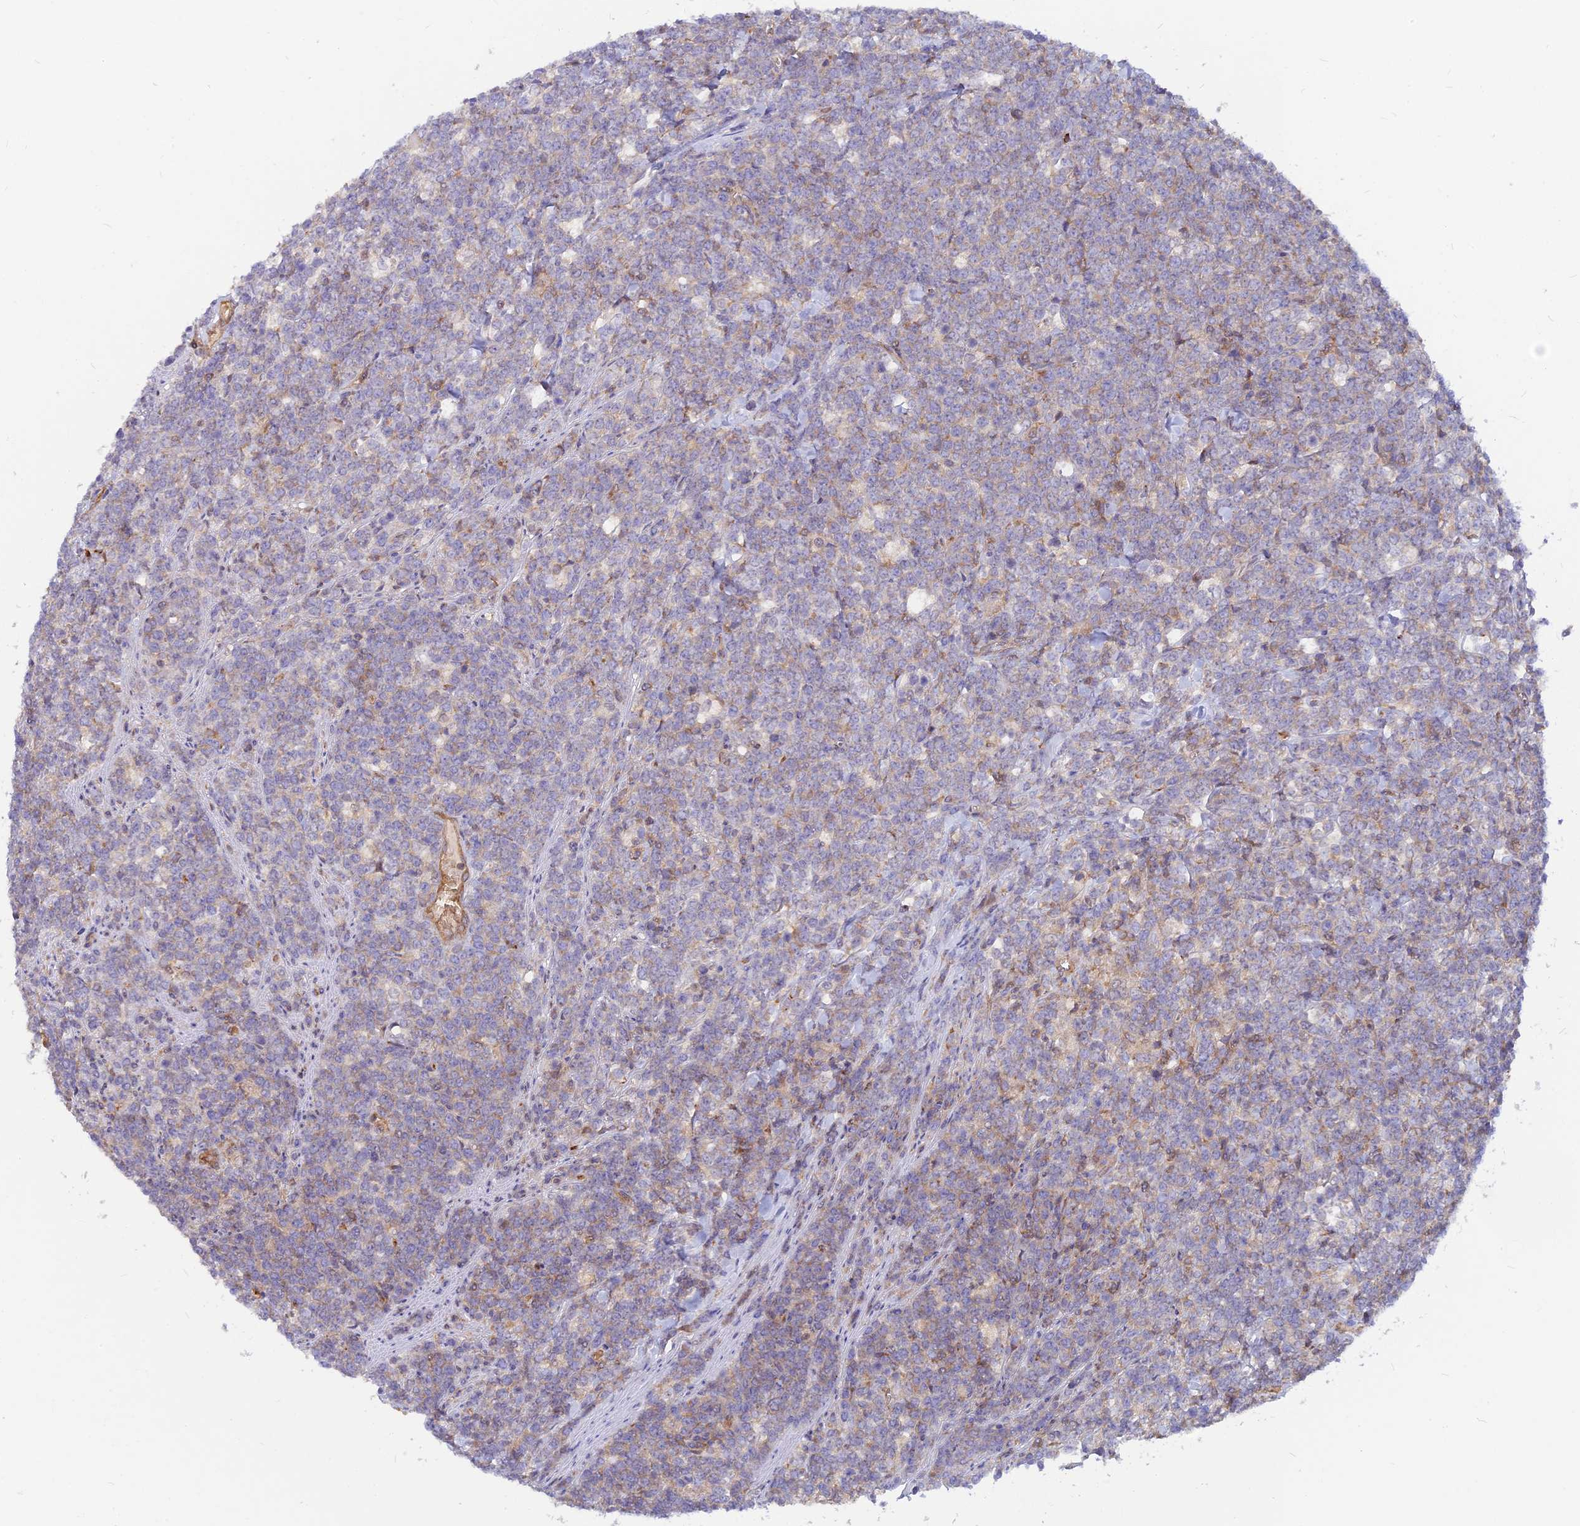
{"staining": {"intensity": "negative", "quantity": "none", "location": "none"}, "tissue": "lymphoma", "cell_type": "Tumor cells", "image_type": "cancer", "snomed": [{"axis": "morphology", "description": "Malignant lymphoma, non-Hodgkin's type, High grade"}, {"axis": "topography", "description": "Small intestine"}], "caption": "IHC micrograph of neoplastic tissue: human malignant lymphoma, non-Hodgkin's type (high-grade) stained with DAB (3,3'-diaminobenzidine) exhibits no significant protein positivity in tumor cells. (Stains: DAB (3,3'-diaminobenzidine) immunohistochemistry (IHC) with hematoxylin counter stain, Microscopy: brightfield microscopy at high magnification).", "gene": "DENND2D", "patient": {"sex": "male", "age": 8}}